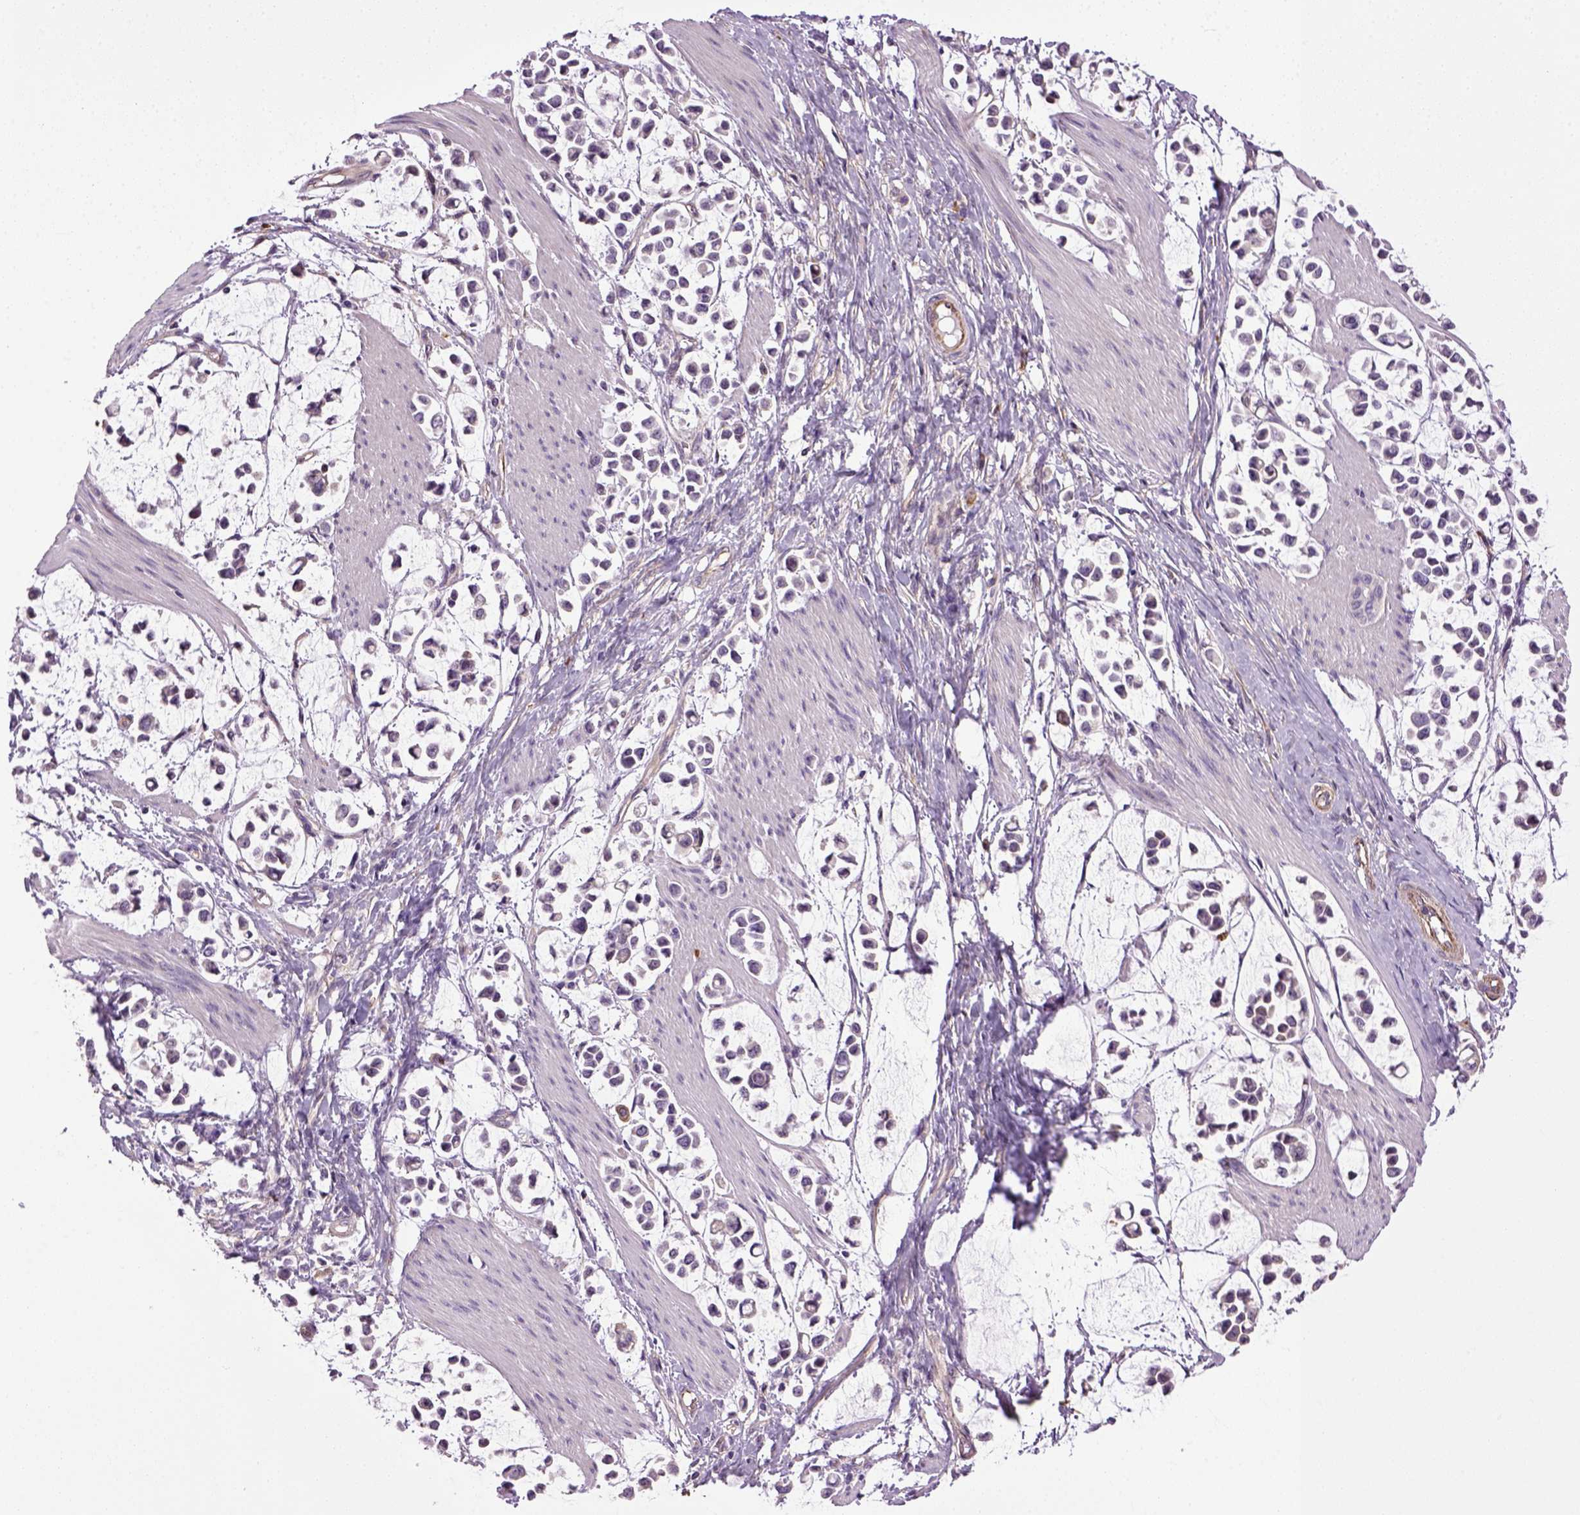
{"staining": {"intensity": "negative", "quantity": "none", "location": "none"}, "tissue": "stomach cancer", "cell_type": "Tumor cells", "image_type": "cancer", "snomed": [{"axis": "morphology", "description": "Adenocarcinoma, NOS"}, {"axis": "topography", "description": "Stomach"}], "caption": "DAB (3,3'-diaminobenzidine) immunohistochemical staining of stomach cancer (adenocarcinoma) demonstrates no significant positivity in tumor cells. (IHC, brightfield microscopy, high magnification).", "gene": "TPRG1", "patient": {"sex": "male", "age": 82}}